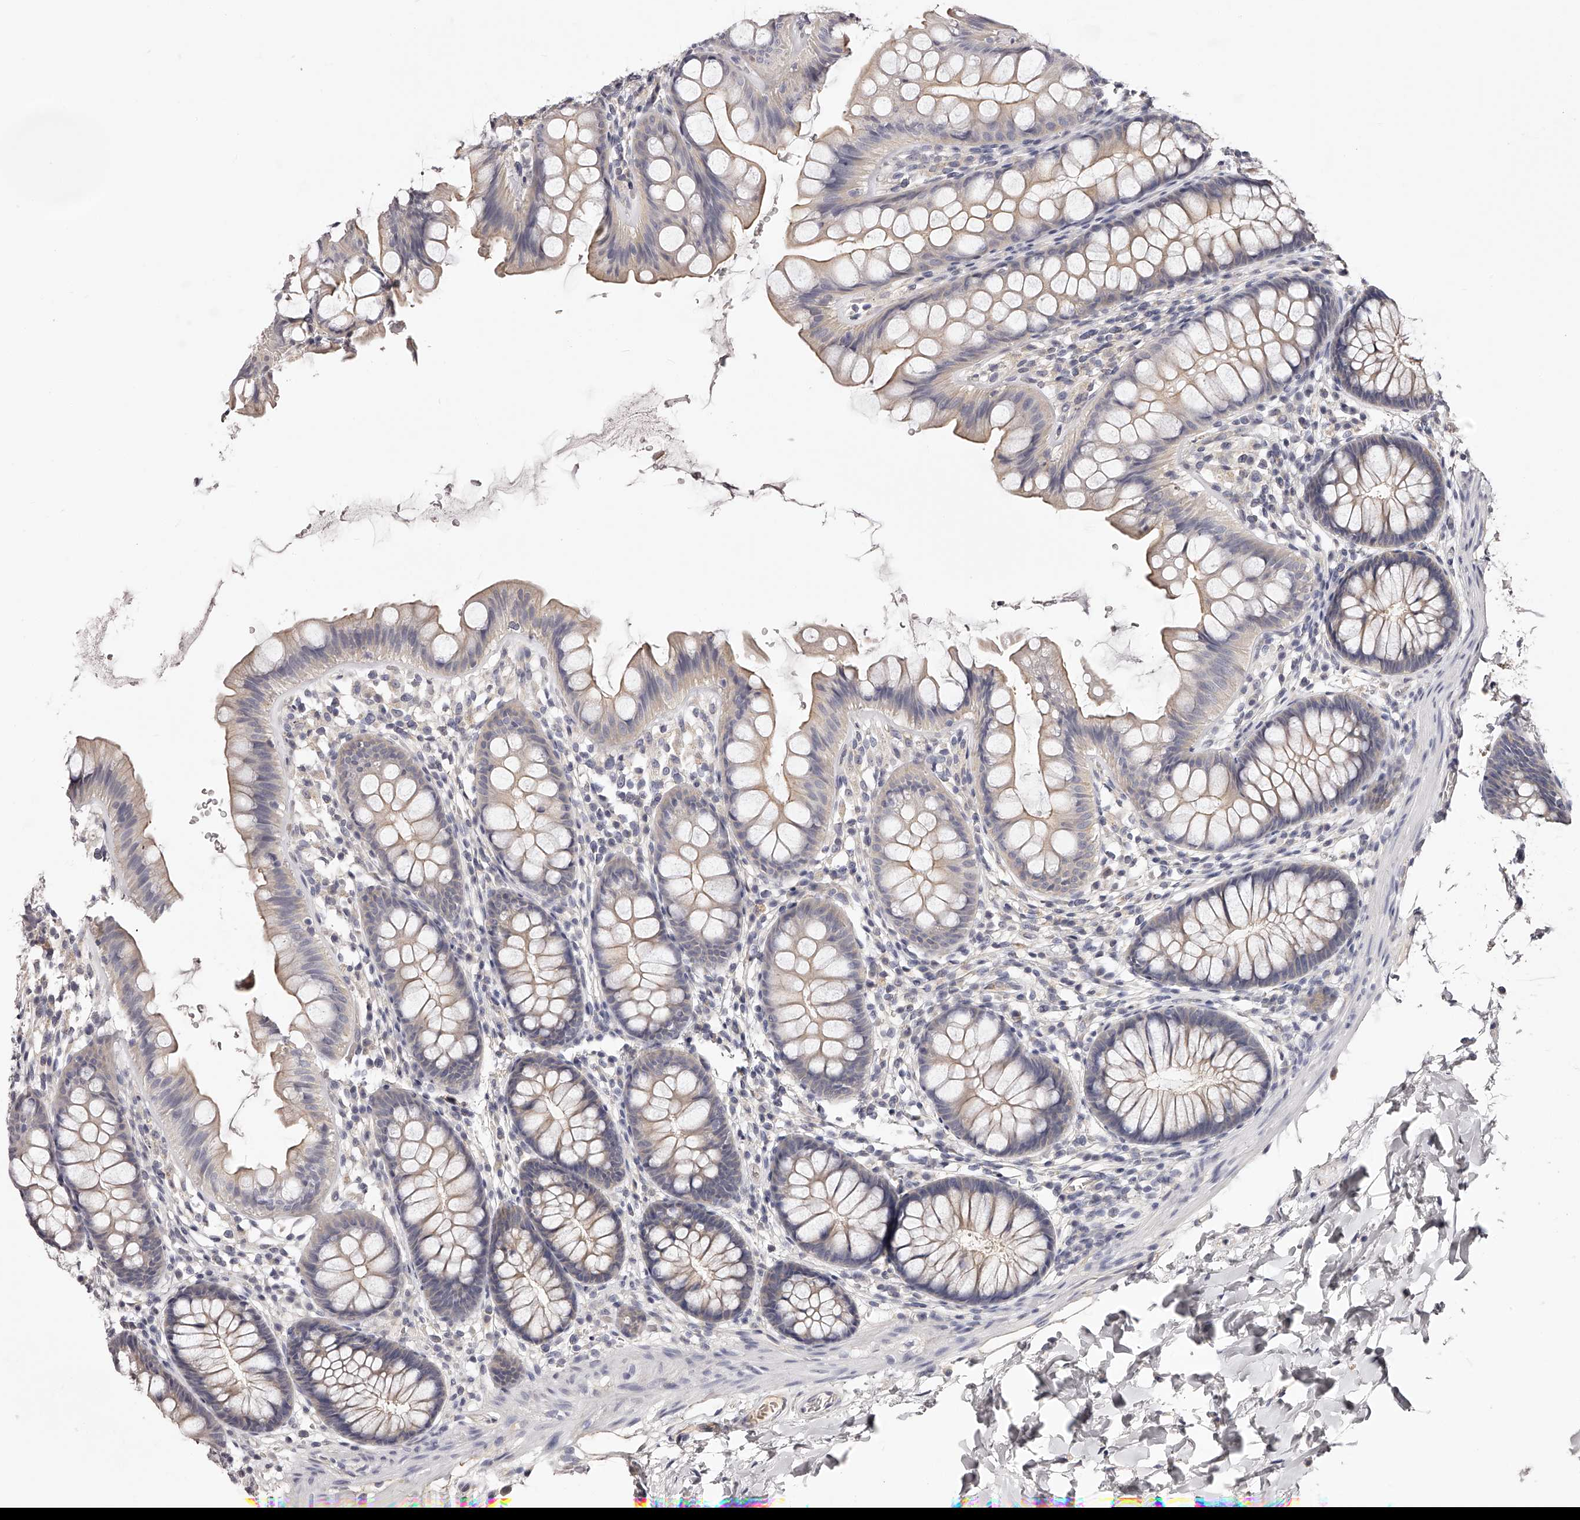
{"staining": {"intensity": "weak", "quantity": "25%-75%", "location": "cytoplasmic/membranous"}, "tissue": "colon", "cell_type": "Endothelial cells", "image_type": "normal", "snomed": [{"axis": "morphology", "description": "Normal tissue, NOS"}, {"axis": "topography", "description": "Colon"}], "caption": "Weak cytoplasmic/membranous protein expression is present in about 25%-75% of endothelial cells in colon.", "gene": "LTV1", "patient": {"sex": "female", "age": 62}}